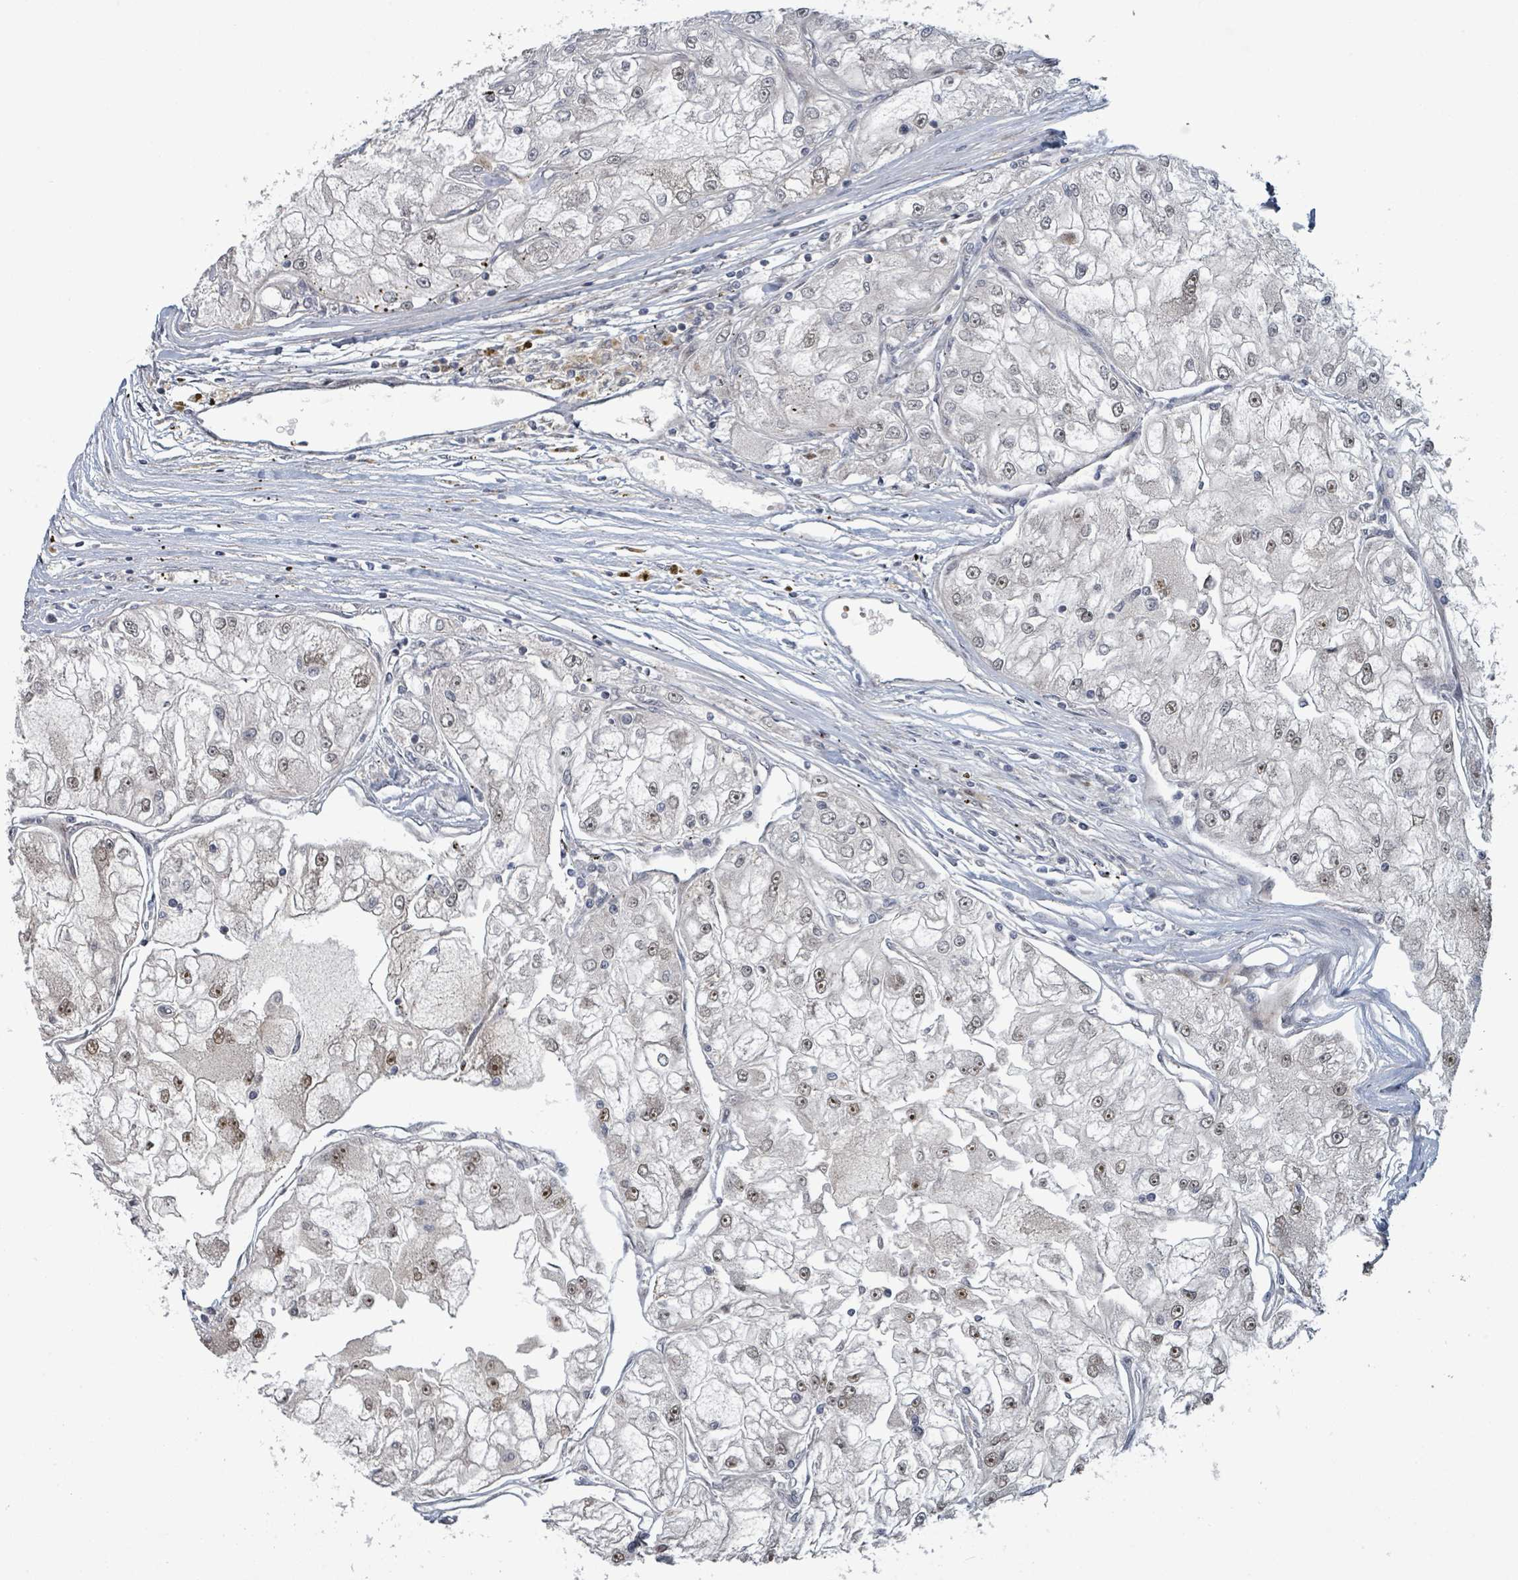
{"staining": {"intensity": "moderate", "quantity": "<25%", "location": "nuclear"}, "tissue": "renal cancer", "cell_type": "Tumor cells", "image_type": "cancer", "snomed": [{"axis": "morphology", "description": "Adenocarcinoma, NOS"}, {"axis": "topography", "description": "Kidney"}], "caption": "Renal adenocarcinoma stained with IHC displays moderate nuclear staining in about <25% of tumor cells.", "gene": "GTF3C1", "patient": {"sex": "female", "age": 72}}